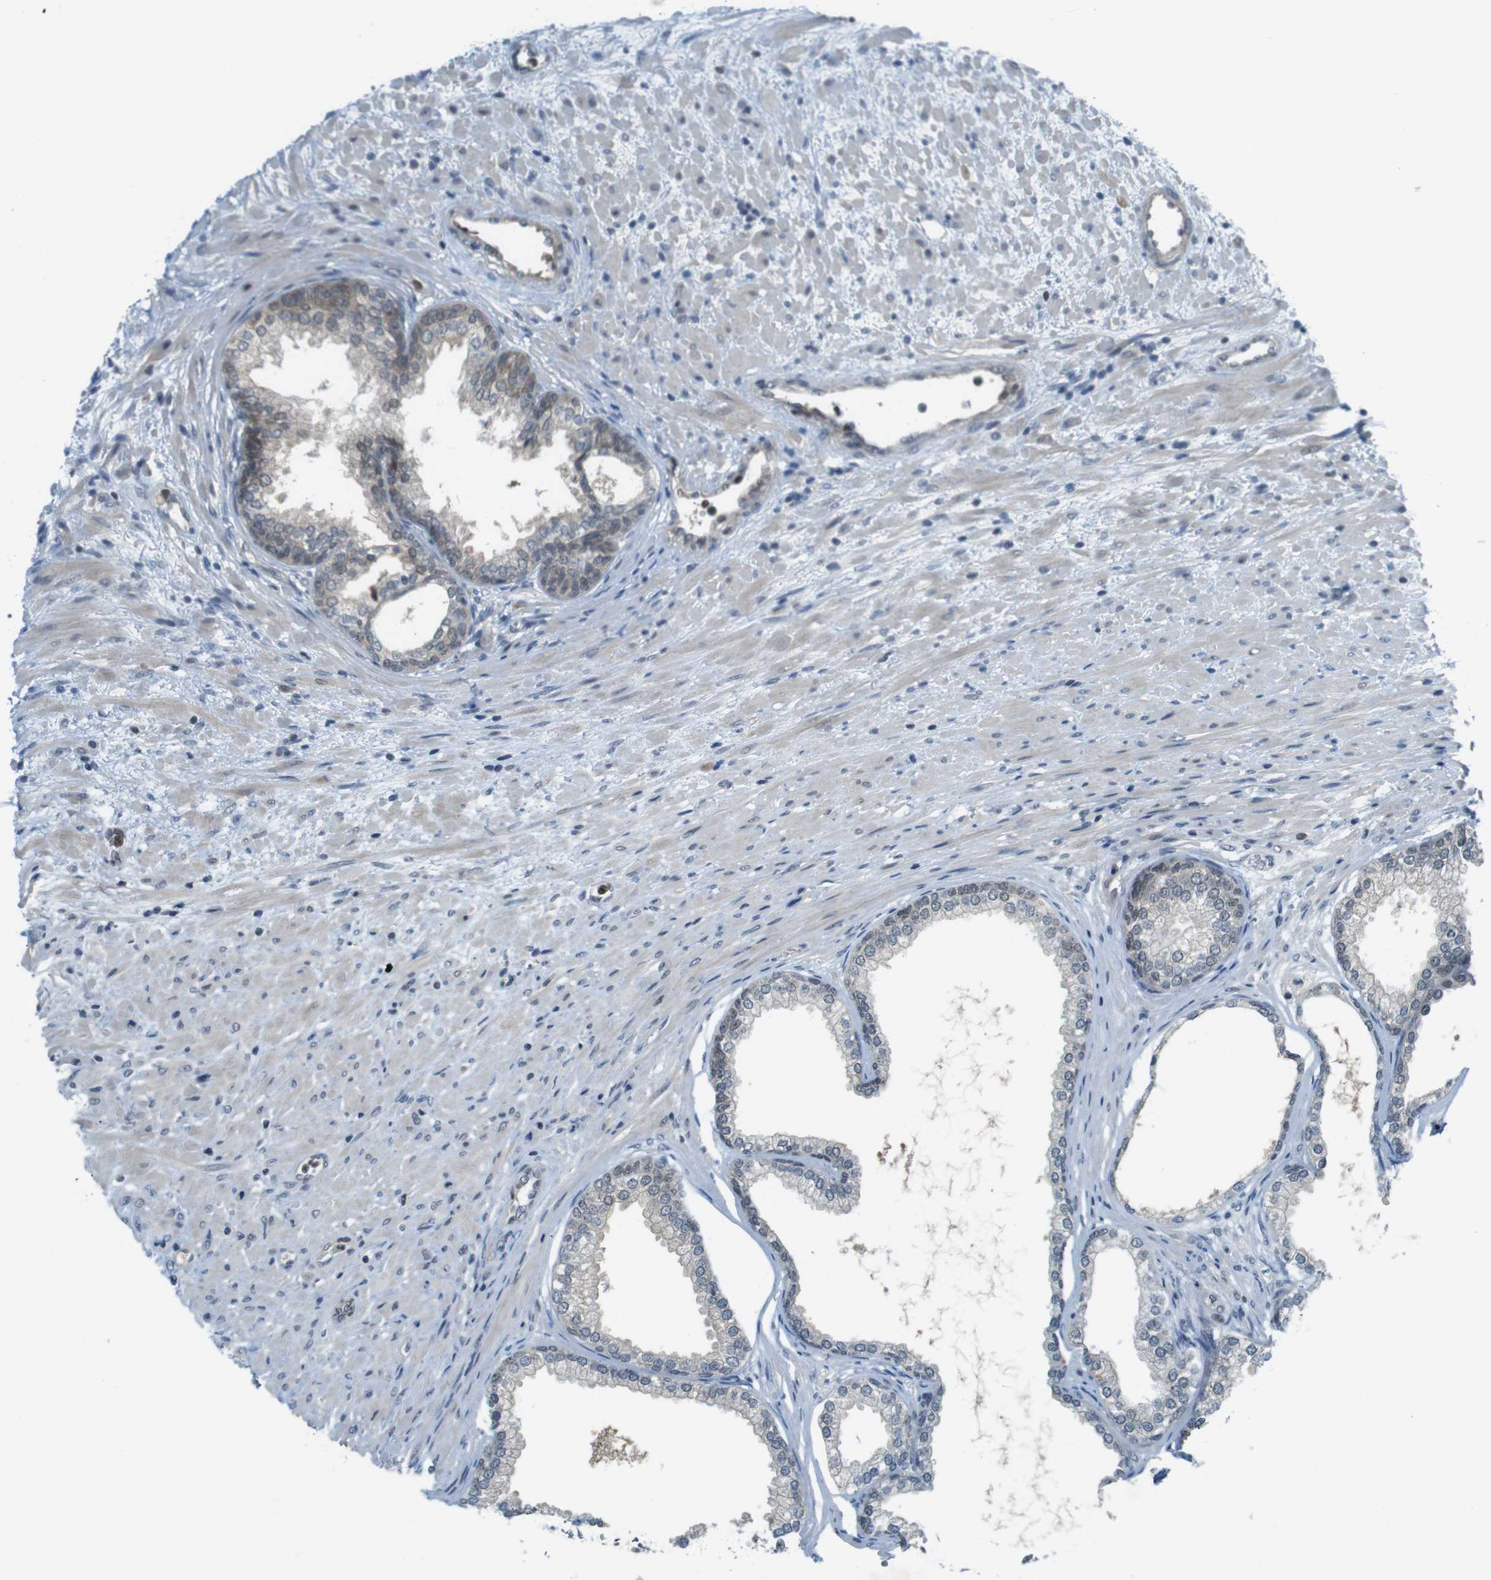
{"staining": {"intensity": "moderate", "quantity": "25%-75%", "location": "cytoplasmic/membranous,nuclear"}, "tissue": "prostate", "cell_type": "Glandular cells", "image_type": "normal", "snomed": [{"axis": "morphology", "description": "Normal tissue, NOS"}, {"axis": "topography", "description": "Prostate"}], "caption": "A brown stain shows moderate cytoplasmic/membranous,nuclear expression of a protein in glandular cells of benign human prostate.", "gene": "MAPKAPK5", "patient": {"sex": "male", "age": 76}}